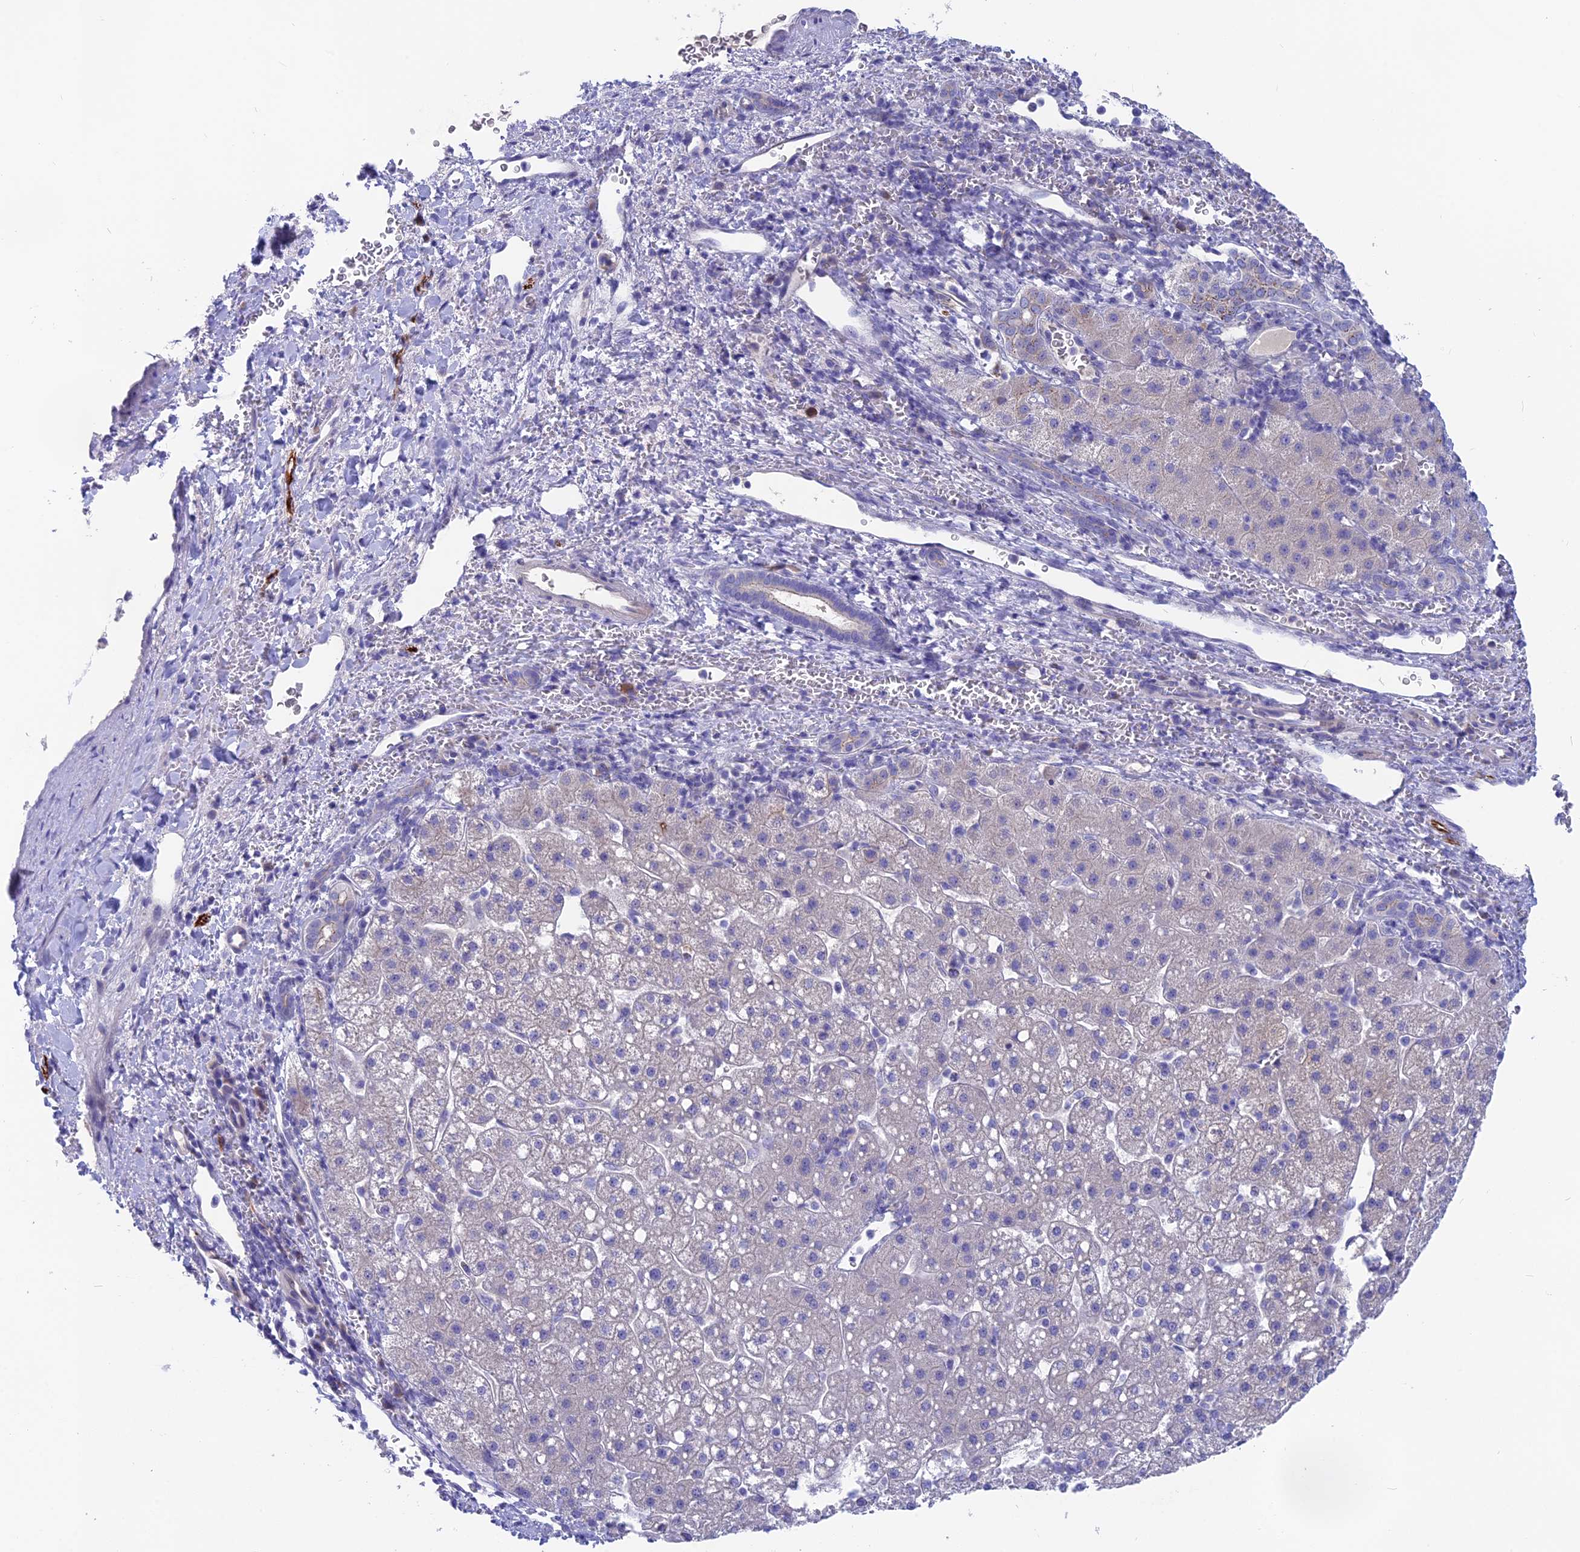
{"staining": {"intensity": "negative", "quantity": "none", "location": "none"}, "tissue": "liver cancer", "cell_type": "Tumor cells", "image_type": "cancer", "snomed": [{"axis": "morphology", "description": "Carcinoma, Hepatocellular, NOS"}, {"axis": "topography", "description": "Liver"}], "caption": "The image displays no significant staining in tumor cells of liver cancer (hepatocellular carcinoma).", "gene": "TENT4B", "patient": {"sex": "male", "age": 57}}